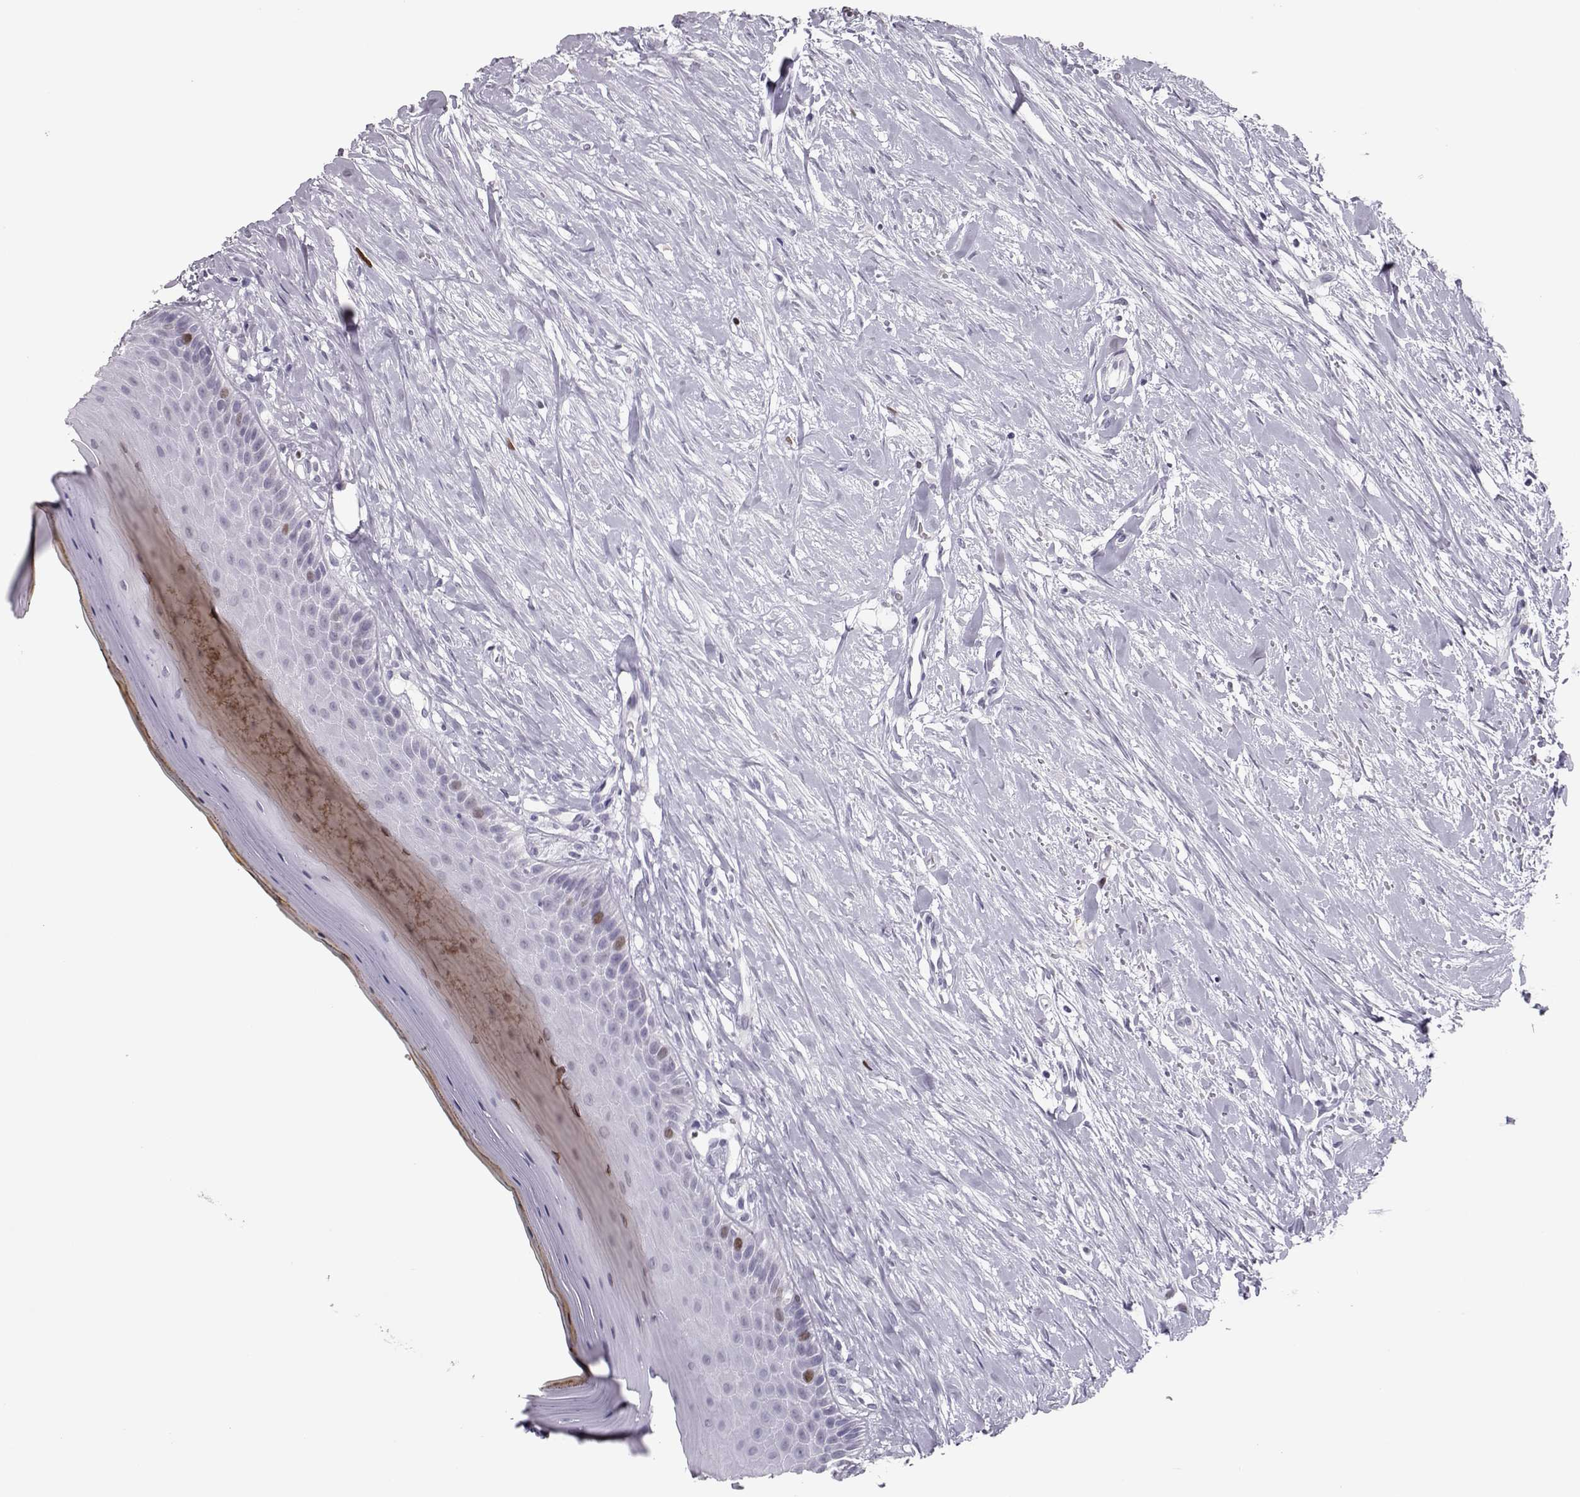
{"staining": {"intensity": "moderate", "quantity": "<25%", "location": "nuclear"}, "tissue": "oral mucosa", "cell_type": "Squamous epithelial cells", "image_type": "normal", "snomed": [{"axis": "morphology", "description": "Normal tissue, NOS"}, {"axis": "topography", "description": "Oral tissue"}], "caption": "This image reveals immunohistochemistry (IHC) staining of benign oral mucosa, with low moderate nuclear expression in about <25% of squamous epithelial cells.", "gene": "SGO1", "patient": {"sex": "female", "age": 43}}